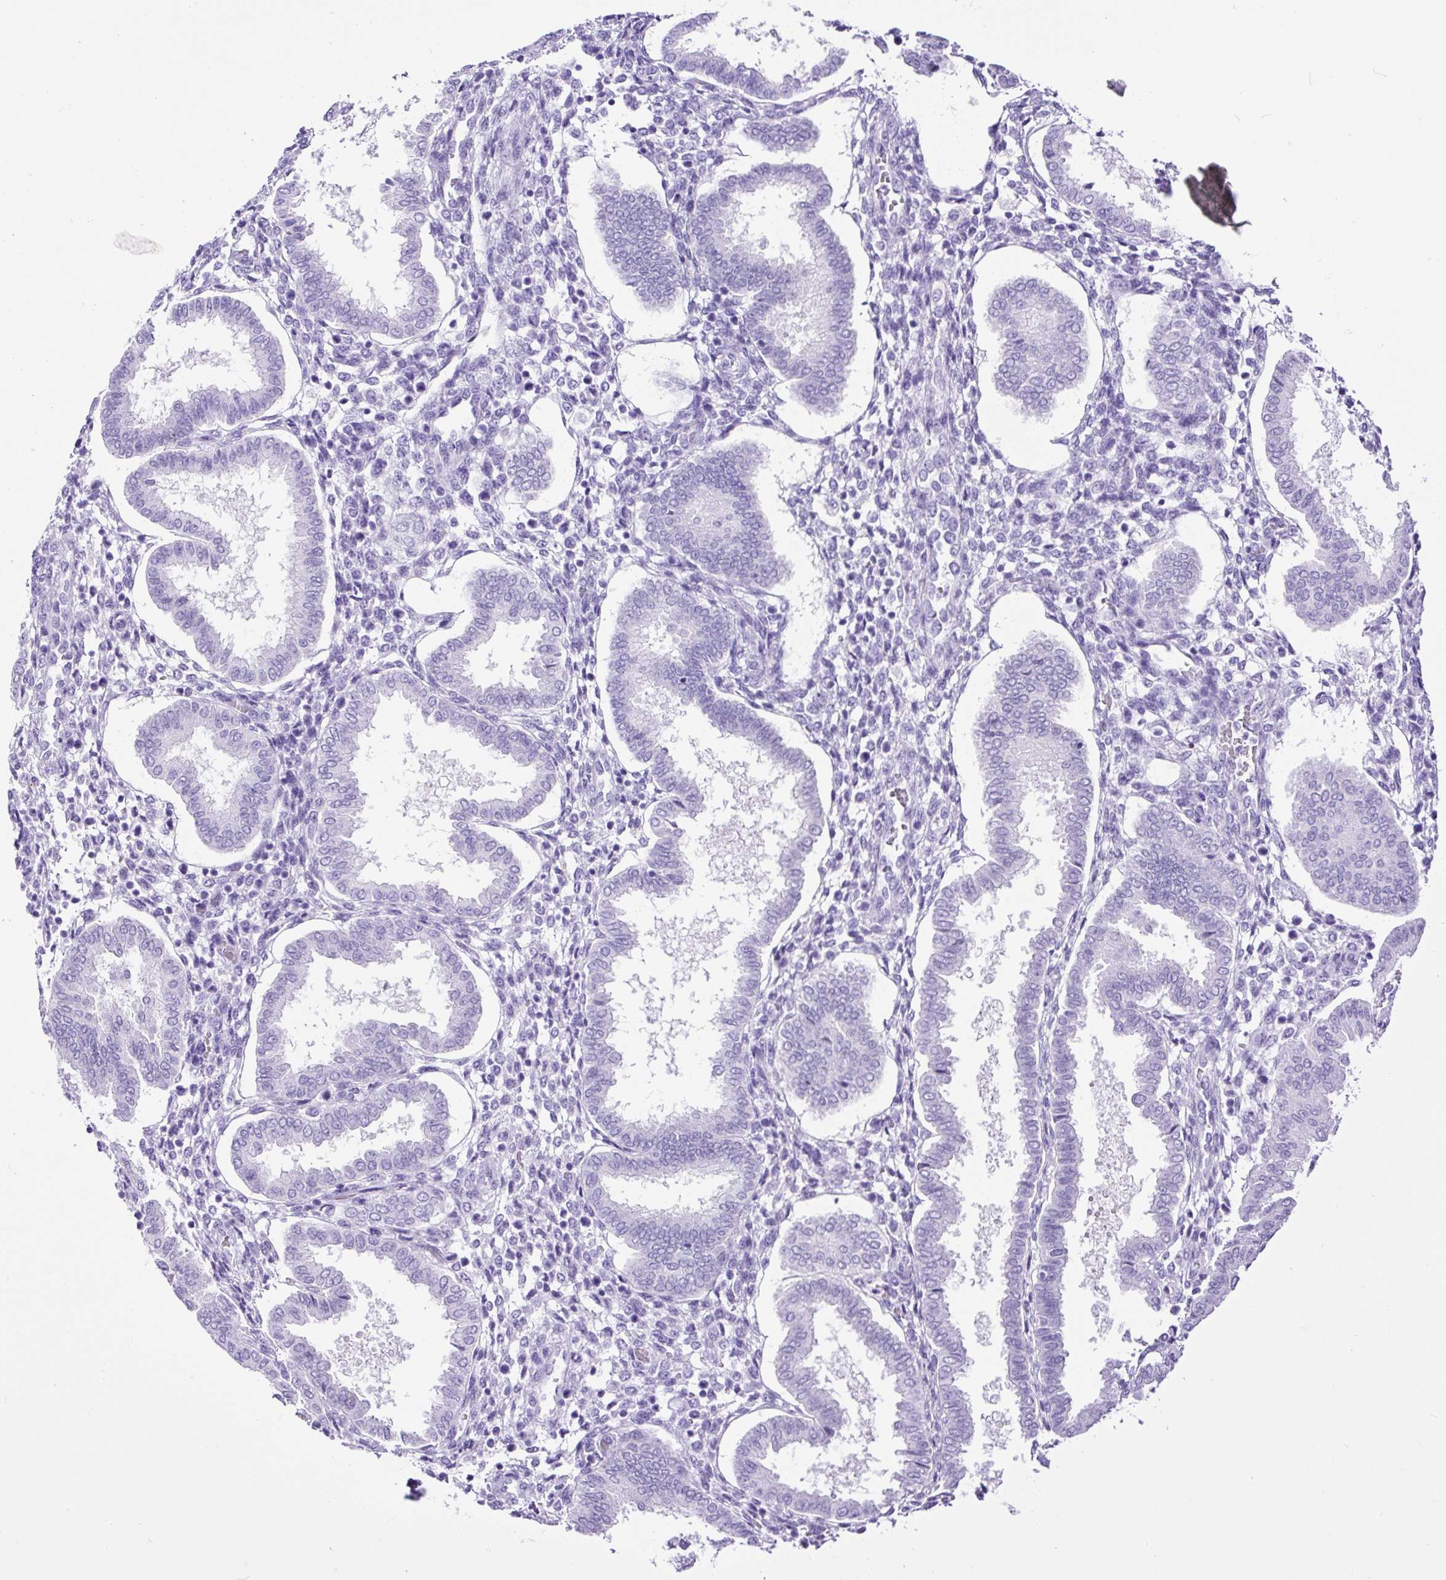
{"staining": {"intensity": "negative", "quantity": "none", "location": "none"}, "tissue": "endometrium", "cell_type": "Cells in endometrial stroma", "image_type": "normal", "snomed": [{"axis": "morphology", "description": "Normal tissue, NOS"}, {"axis": "topography", "description": "Endometrium"}], "caption": "Immunohistochemistry (IHC) image of unremarkable human endometrium stained for a protein (brown), which shows no expression in cells in endometrial stroma.", "gene": "CEL", "patient": {"sex": "female", "age": 24}}